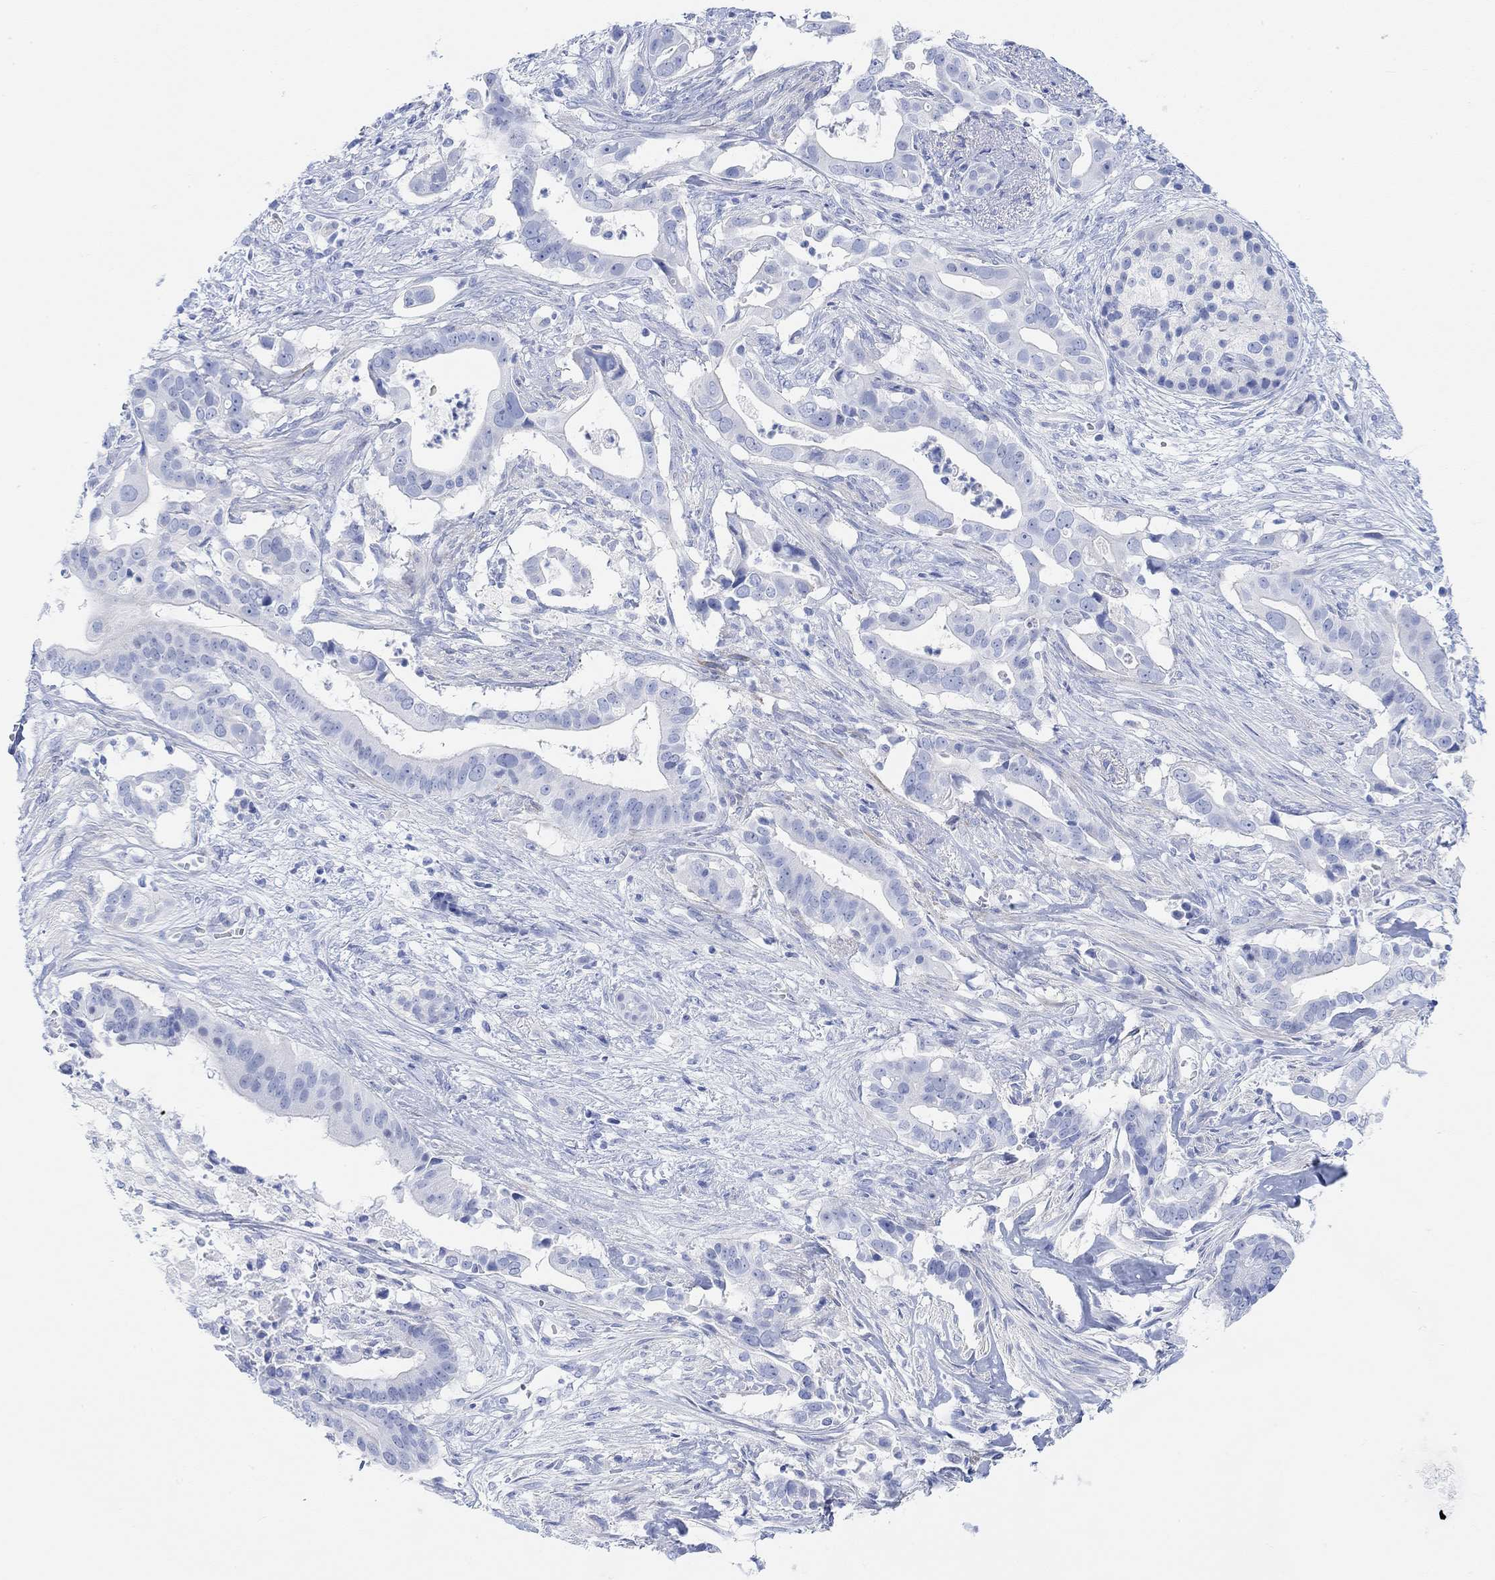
{"staining": {"intensity": "negative", "quantity": "none", "location": "none"}, "tissue": "pancreatic cancer", "cell_type": "Tumor cells", "image_type": "cancer", "snomed": [{"axis": "morphology", "description": "Adenocarcinoma, NOS"}, {"axis": "topography", "description": "Pancreas"}], "caption": "This is an IHC image of pancreatic adenocarcinoma. There is no positivity in tumor cells.", "gene": "ANKRD33", "patient": {"sex": "male", "age": 61}}